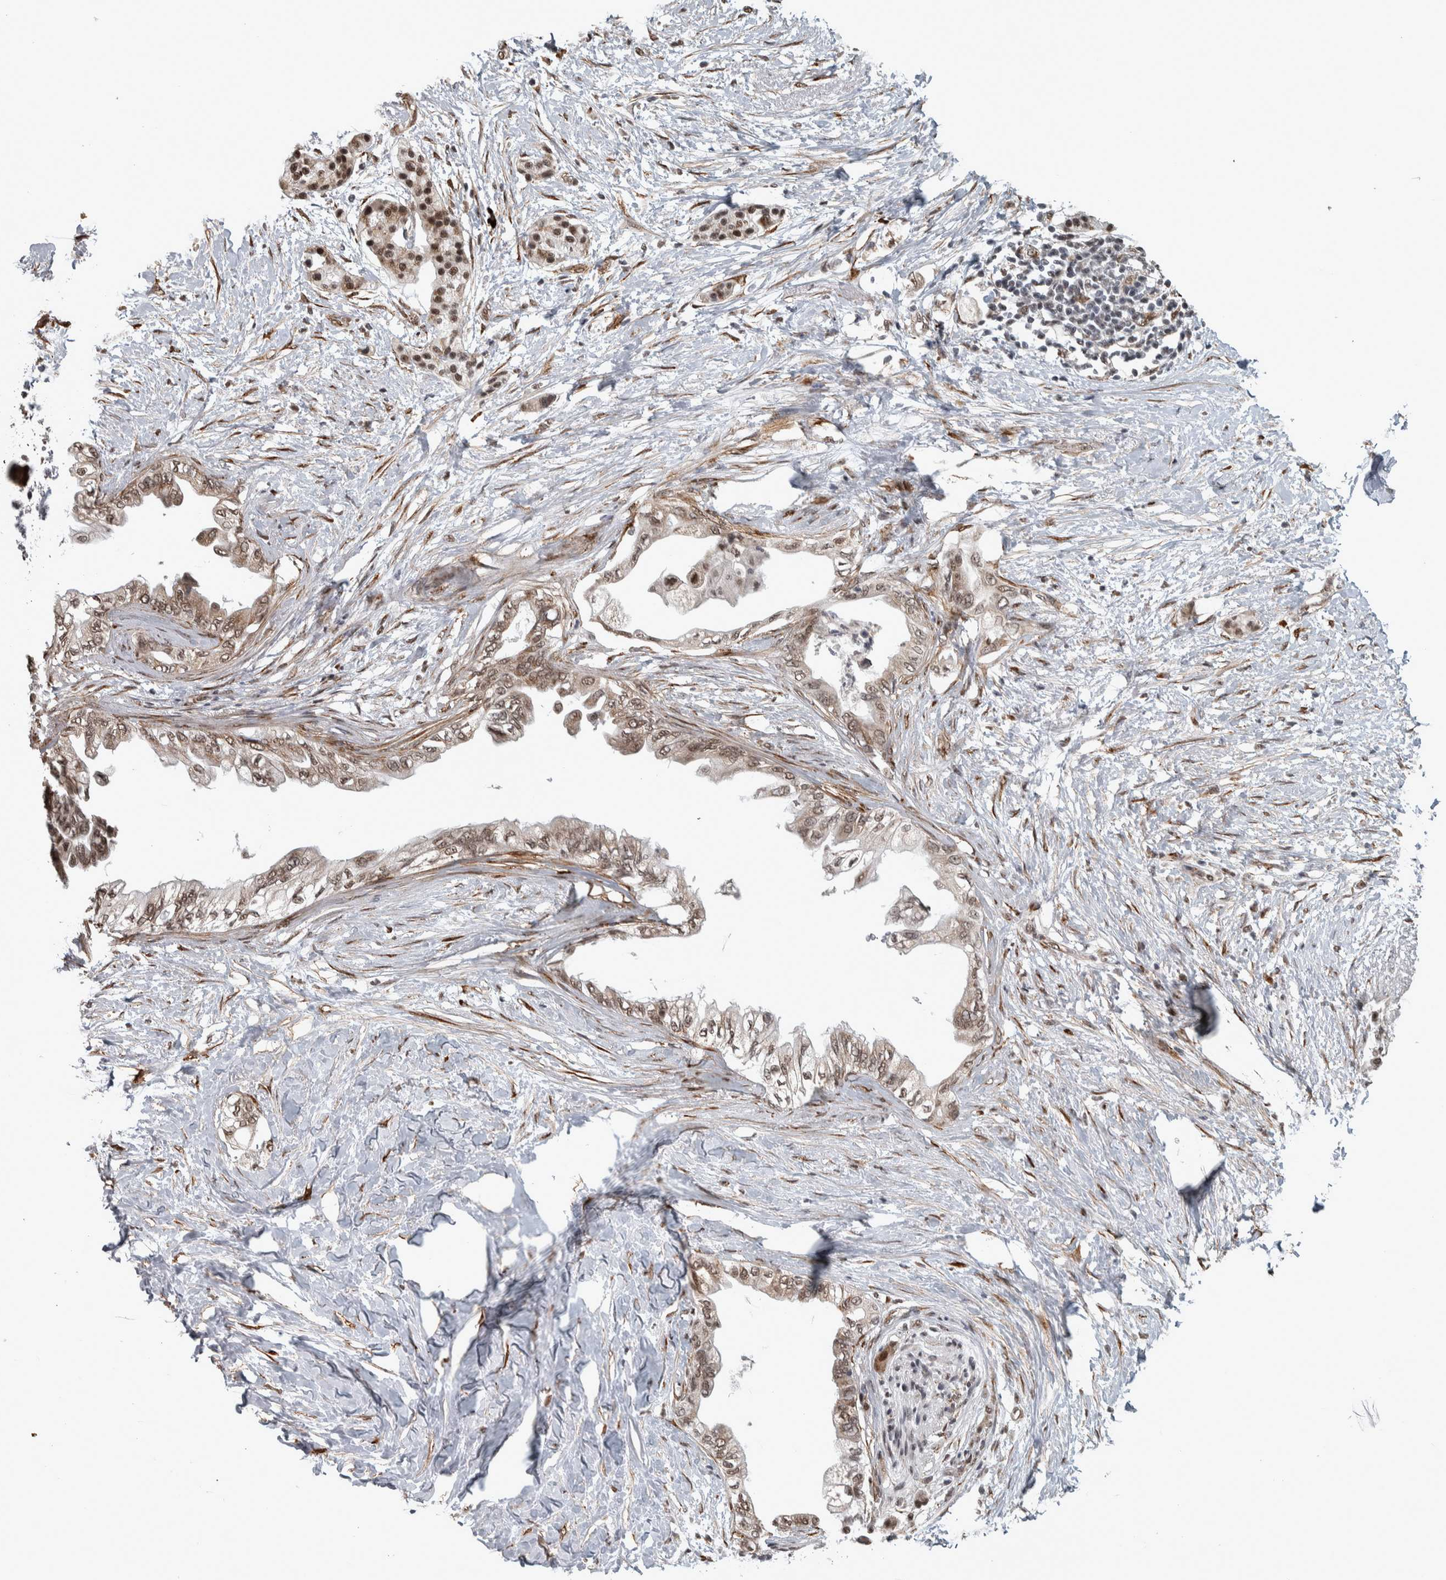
{"staining": {"intensity": "moderate", "quantity": ">75%", "location": "nuclear"}, "tissue": "pancreatic cancer", "cell_type": "Tumor cells", "image_type": "cancer", "snomed": [{"axis": "morphology", "description": "Normal tissue, NOS"}, {"axis": "morphology", "description": "Adenocarcinoma, NOS"}, {"axis": "topography", "description": "Pancreas"}, {"axis": "topography", "description": "Duodenum"}], "caption": "A photomicrograph showing moderate nuclear positivity in about >75% of tumor cells in adenocarcinoma (pancreatic), as visualized by brown immunohistochemical staining.", "gene": "DDX42", "patient": {"sex": "female", "age": 60}}